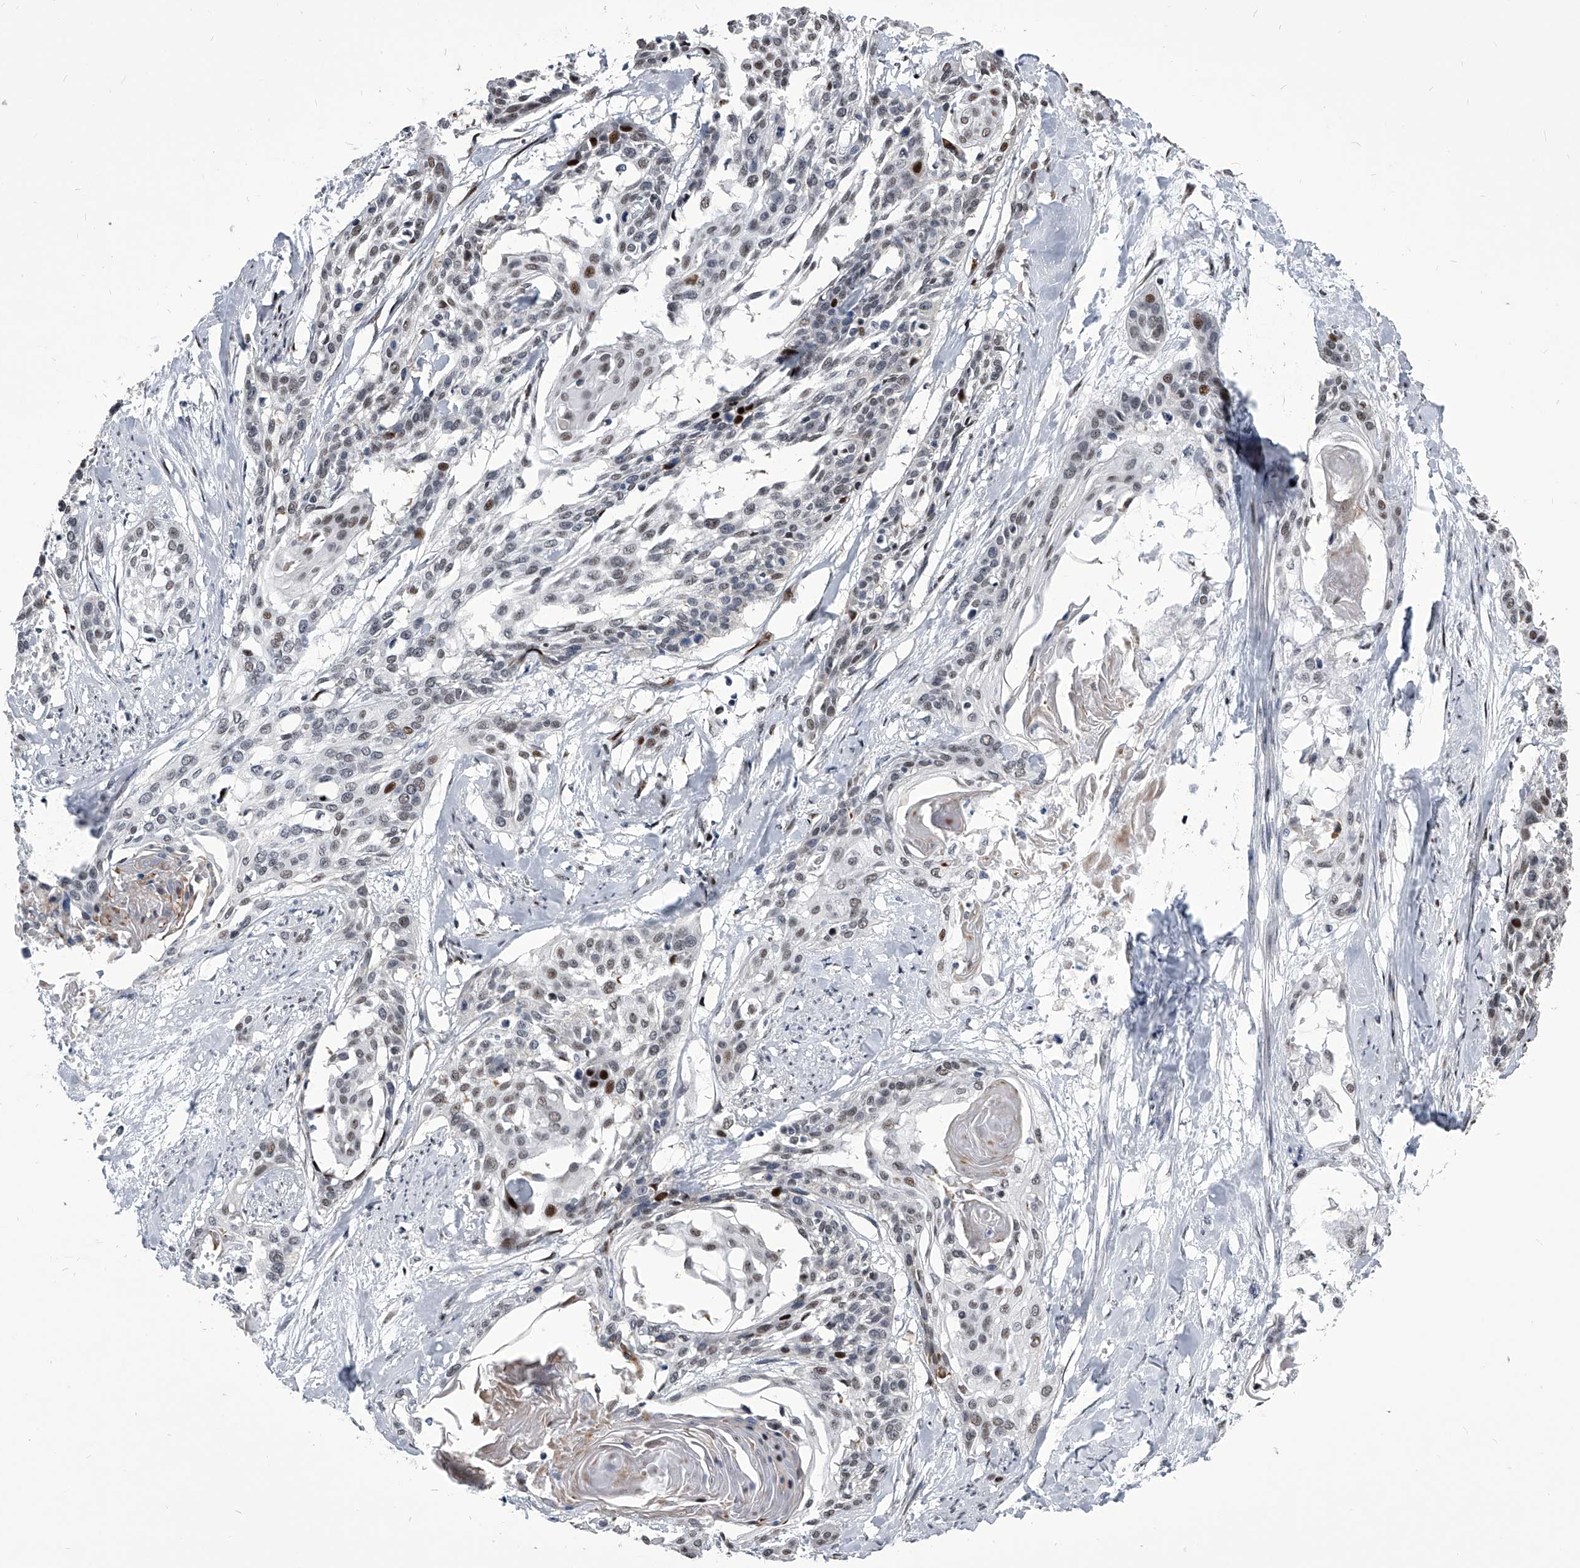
{"staining": {"intensity": "moderate", "quantity": "<25%", "location": "nuclear"}, "tissue": "cervical cancer", "cell_type": "Tumor cells", "image_type": "cancer", "snomed": [{"axis": "morphology", "description": "Squamous cell carcinoma, NOS"}, {"axis": "topography", "description": "Cervix"}], "caption": "Cervical cancer (squamous cell carcinoma) stained with IHC demonstrates moderate nuclear staining in about <25% of tumor cells. The staining is performed using DAB brown chromogen to label protein expression. The nuclei are counter-stained blue using hematoxylin.", "gene": "CMTR1", "patient": {"sex": "female", "age": 57}}